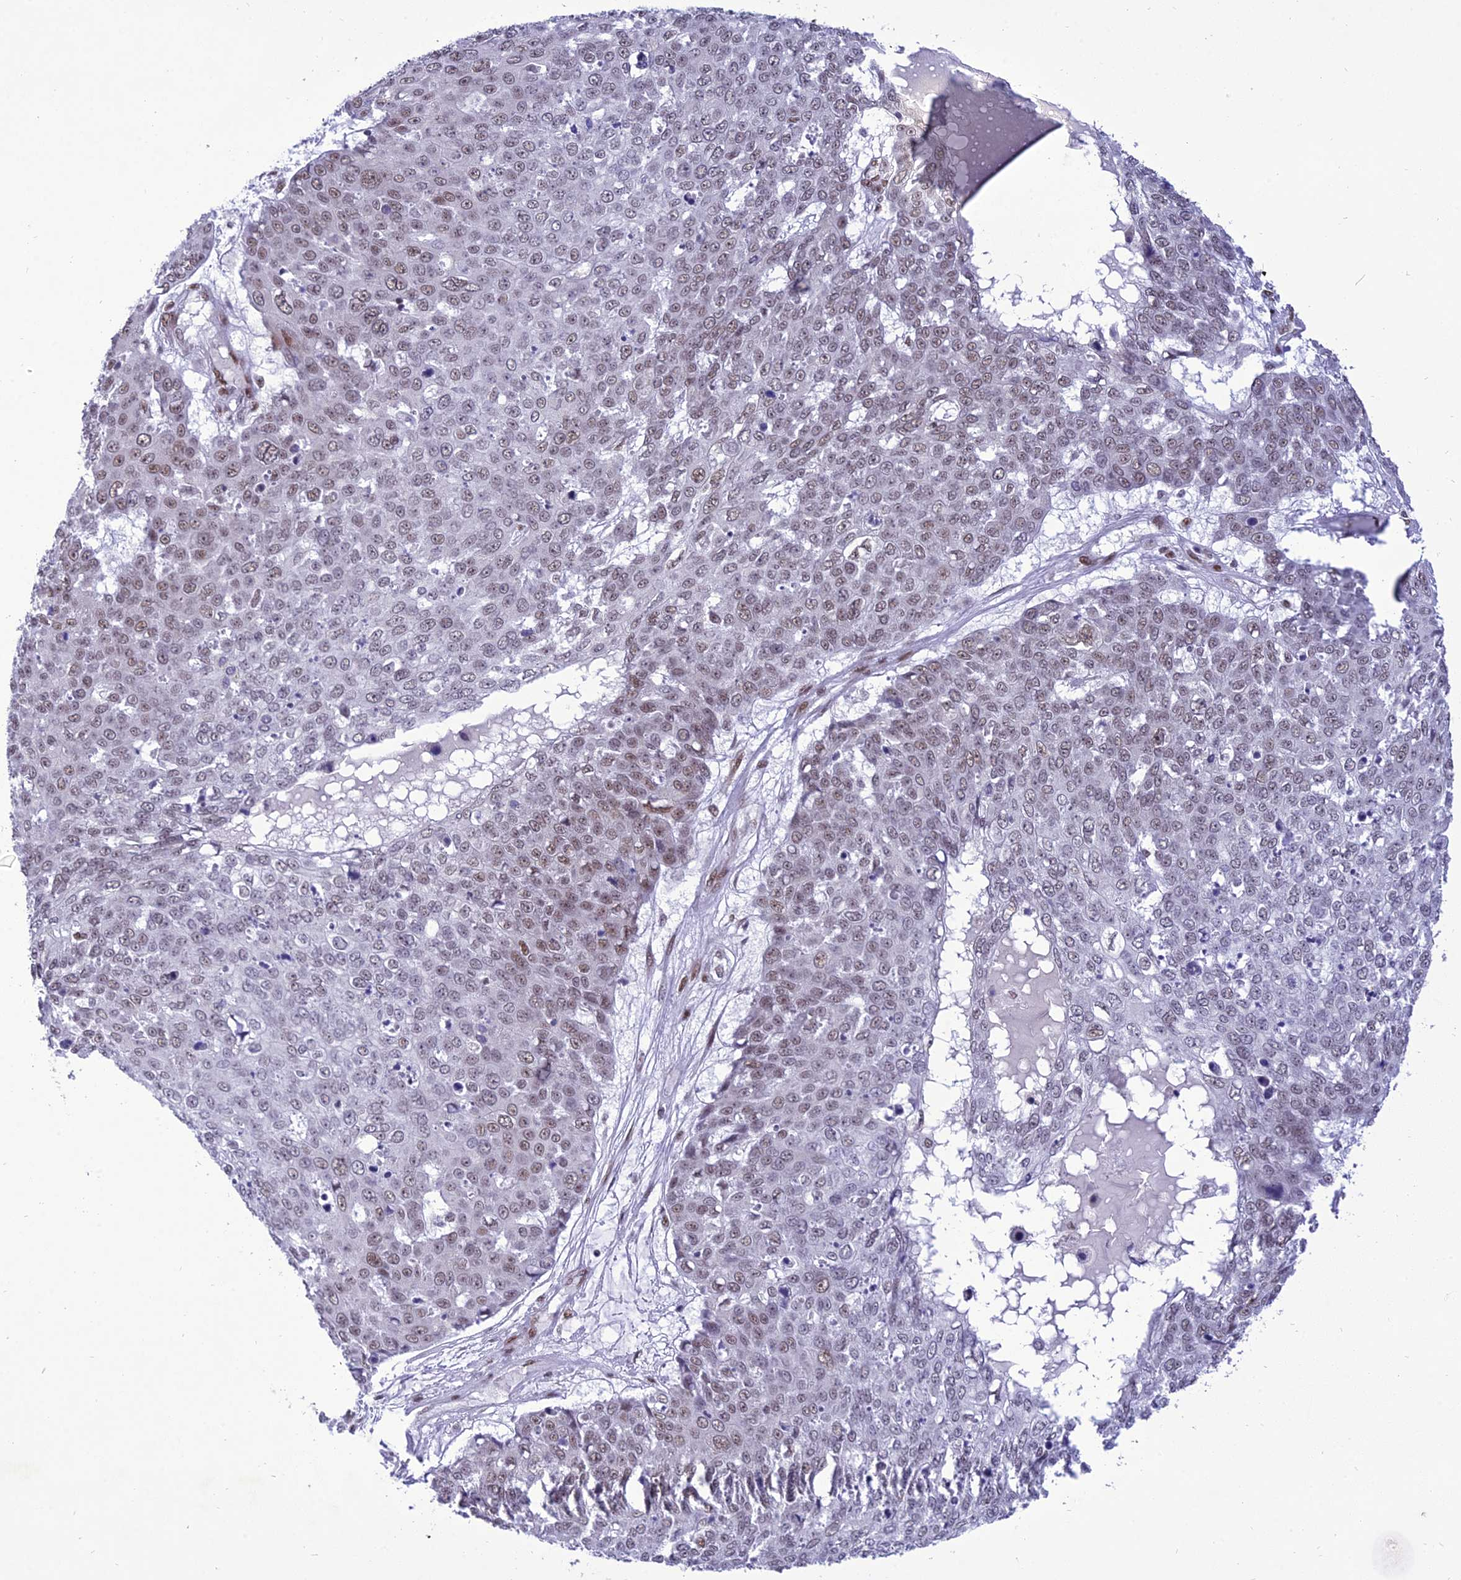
{"staining": {"intensity": "weak", "quantity": ">75%", "location": "nuclear"}, "tissue": "skin cancer", "cell_type": "Tumor cells", "image_type": "cancer", "snomed": [{"axis": "morphology", "description": "Squamous cell carcinoma, NOS"}, {"axis": "topography", "description": "Skin"}], "caption": "Tumor cells reveal low levels of weak nuclear positivity in about >75% of cells in human skin cancer (squamous cell carcinoma). Nuclei are stained in blue.", "gene": "DDX1", "patient": {"sex": "male", "age": 71}}